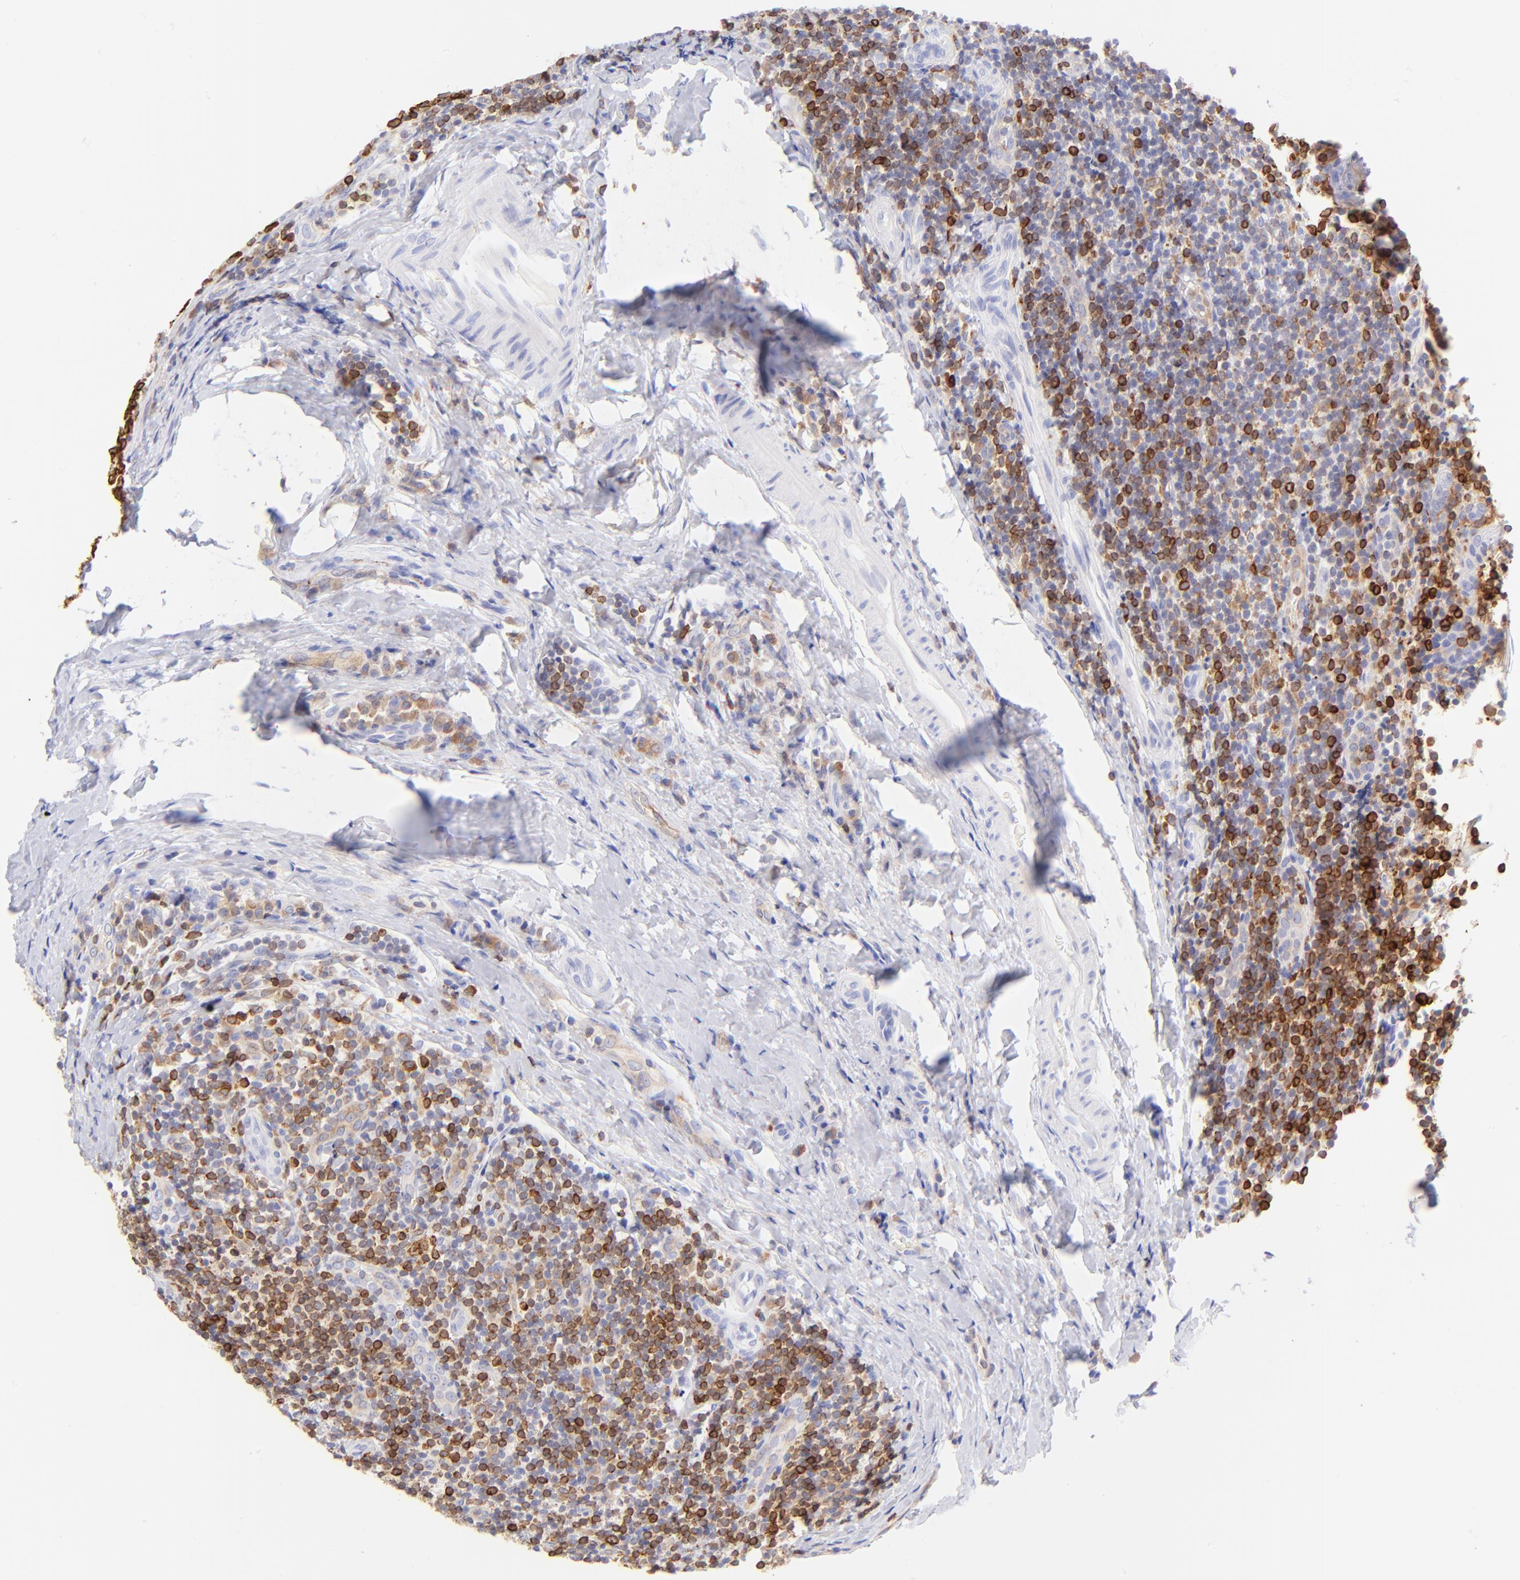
{"staining": {"intensity": "strong", "quantity": ">75%", "location": "cytoplasmic/membranous"}, "tissue": "tonsil", "cell_type": "Germinal center cells", "image_type": "normal", "snomed": [{"axis": "morphology", "description": "Normal tissue, NOS"}, {"axis": "topography", "description": "Tonsil"}], "caption": "The photomicrograph exhibits staining of benign tonsil, revealing strong cytoplasmic/membranous protein positivity (brown color) within germinal center cells. The staining was performed using DAB (3,3'-diaminobenzidine), with brown indicating positive protein expression. Nuclei are stained blue with hematoxylin.", "gene": "IRAG2", "patient": {"sex": "male", "age": 31}}